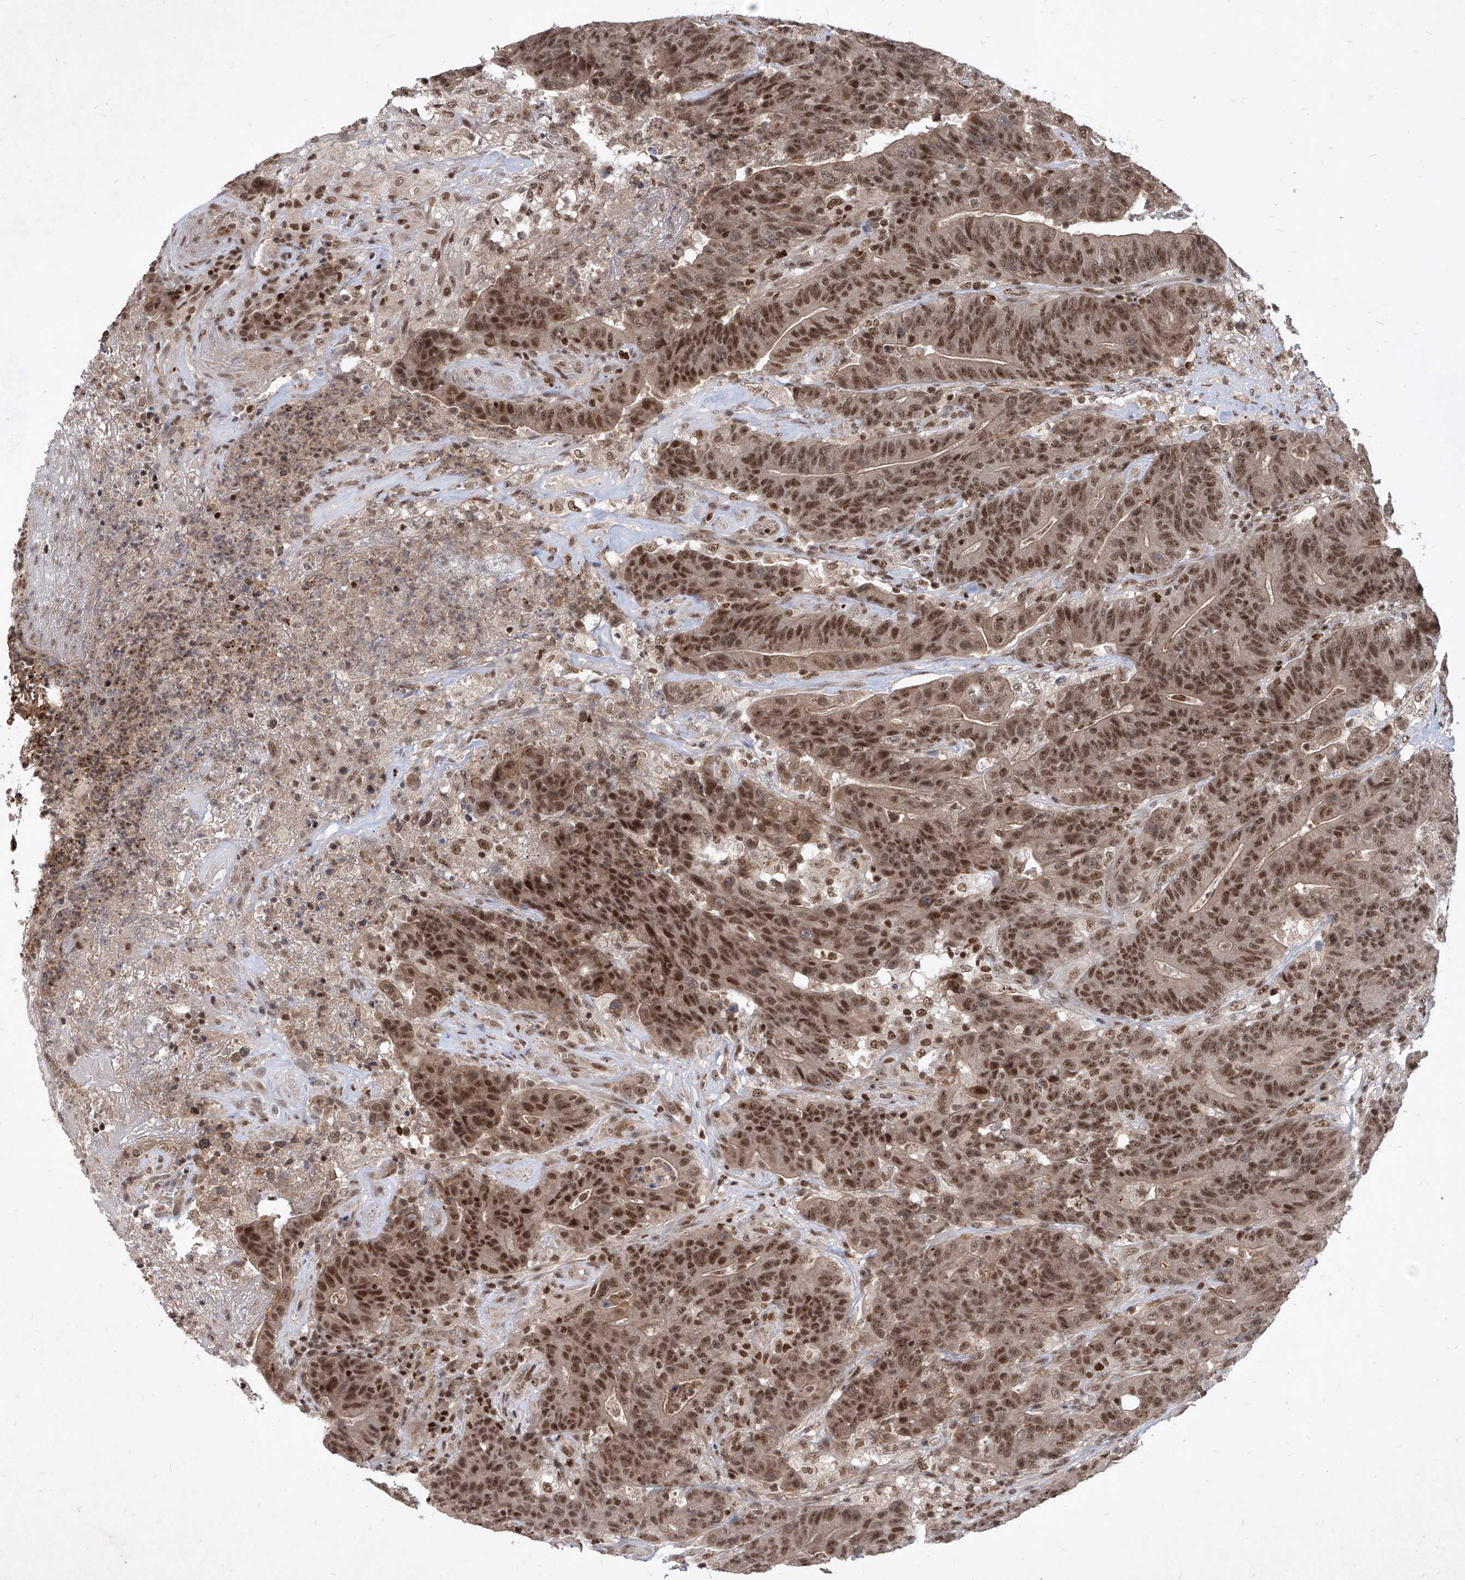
{"staining": {"intensity": "moderate", "quantity": ">75%", "location": "nuclear"}, "tissue": "colorectal cancer", "cell_type": "Tumor cells", "image_type": "cancer", "snomed": [{"axis": "morphology", "description": "Normal tissue, NOS"}, {"axis": "morphology", "description": "Adenocarcinoma, NOS"}, {"axis": "topography", "description": "Colon"}], "caption": "Immunohistochemical staining of human adenocarcinoma (colorectal) reveals medium levels of moderate nuclear expression in about >75% of tumor cells.", "gene": "IRF2", "patient": {"sex": "female", "age": 75}}